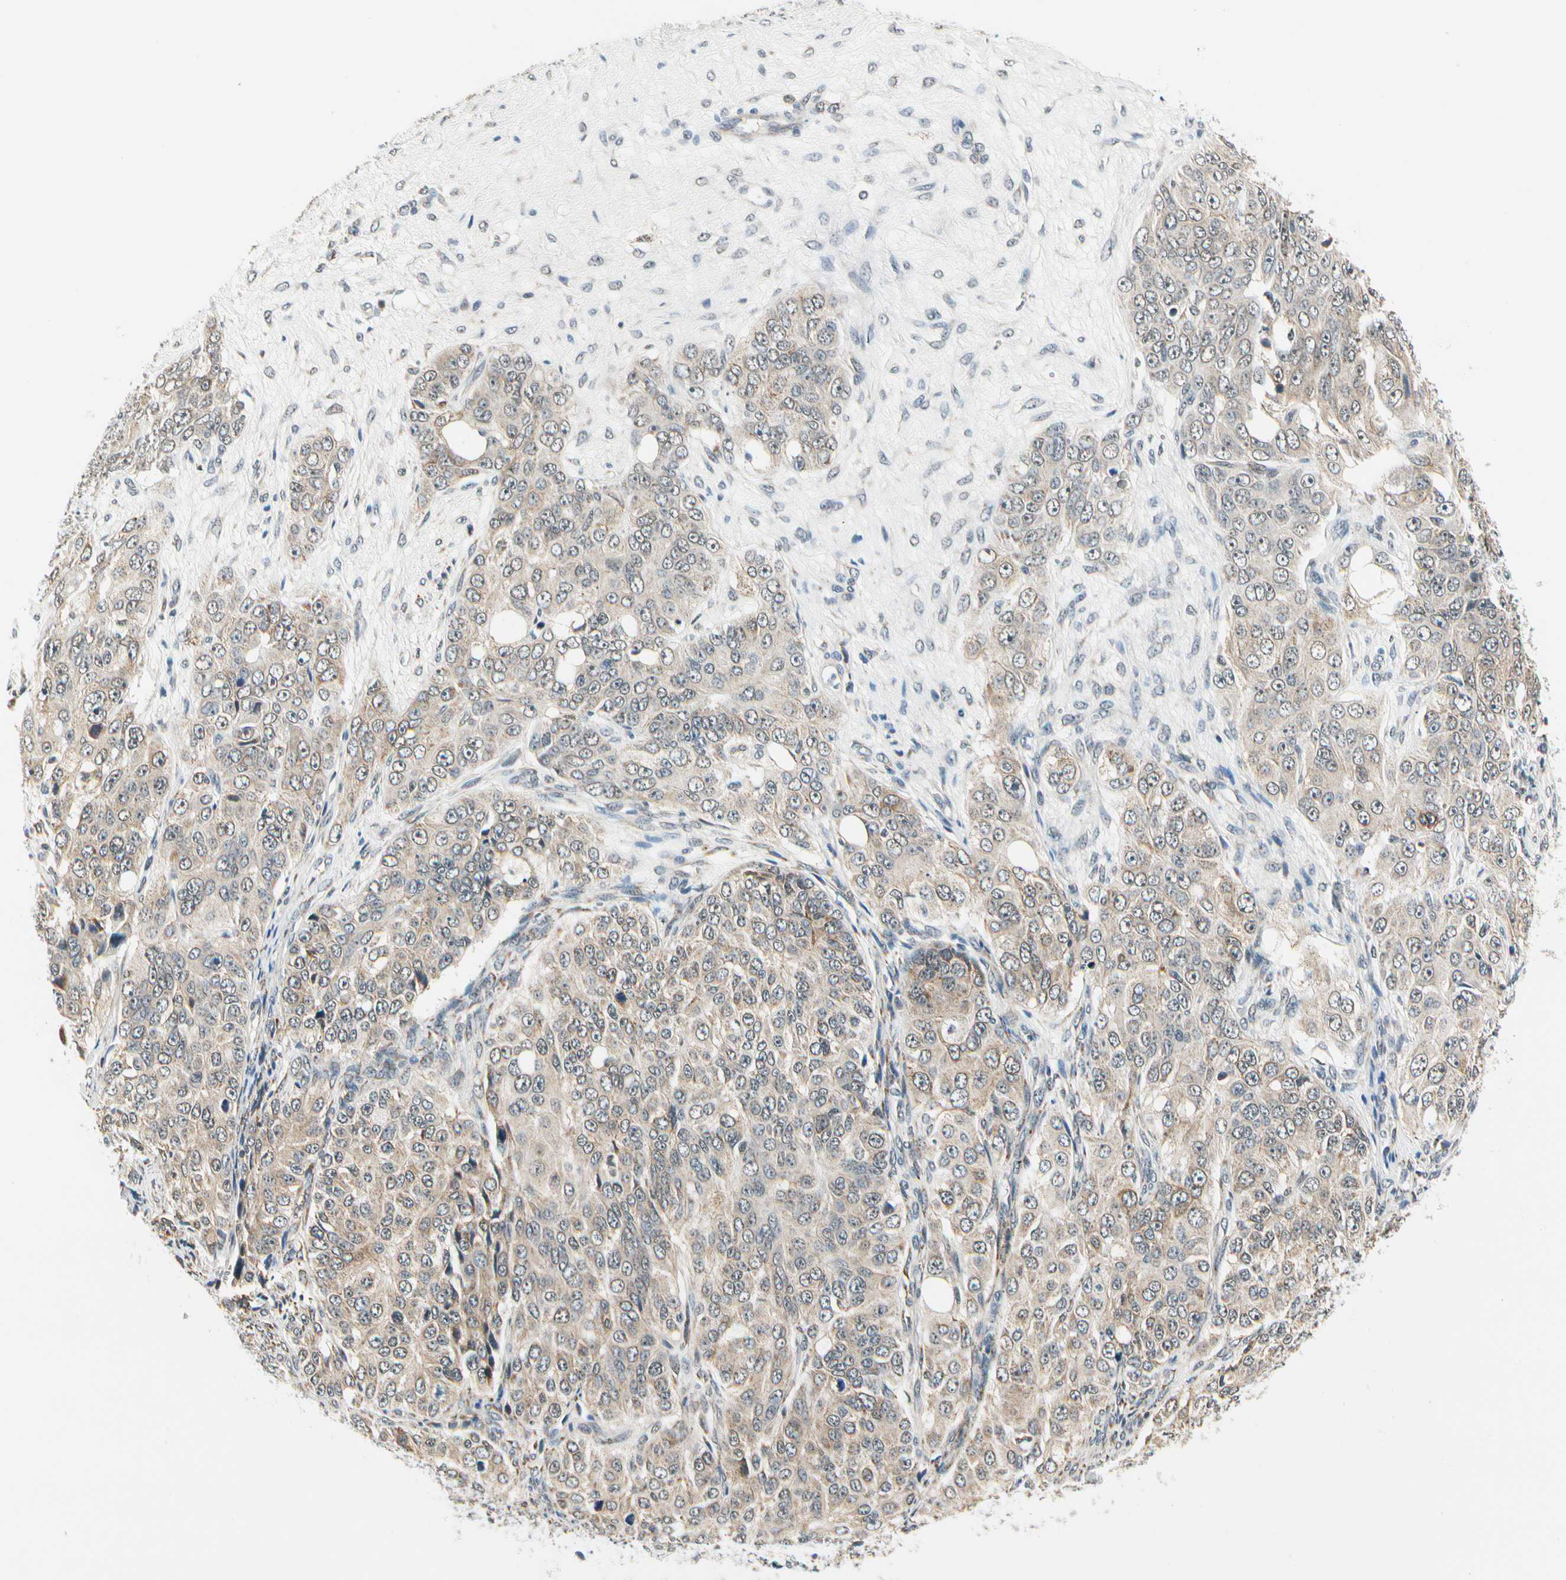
{"staining": {"intensity": "weak", "quantity": "25%-75%", "location": "cytoplasmic/membranous"}, "tissue": "ovarian cancer", "cell_type": "Tumor cells", "image_type": "cancer", "snomed": [{"axis": "morphology", "description": "Carcinoma, endometroid"}, {"axis": "topography", "description": "Ovary"}], "caption": "An image of ovarian cancer (endometroid carcinoma) stained for a protein reveals weak cytoplasmic/membranous brown staining in tumor cells. (Stains: DAB in brown, nuclei in blue, Microscopy: brightfield microscopy at high magnification).", "gene": "PDK2", "patient": {"sex": "female", "age": 51}}